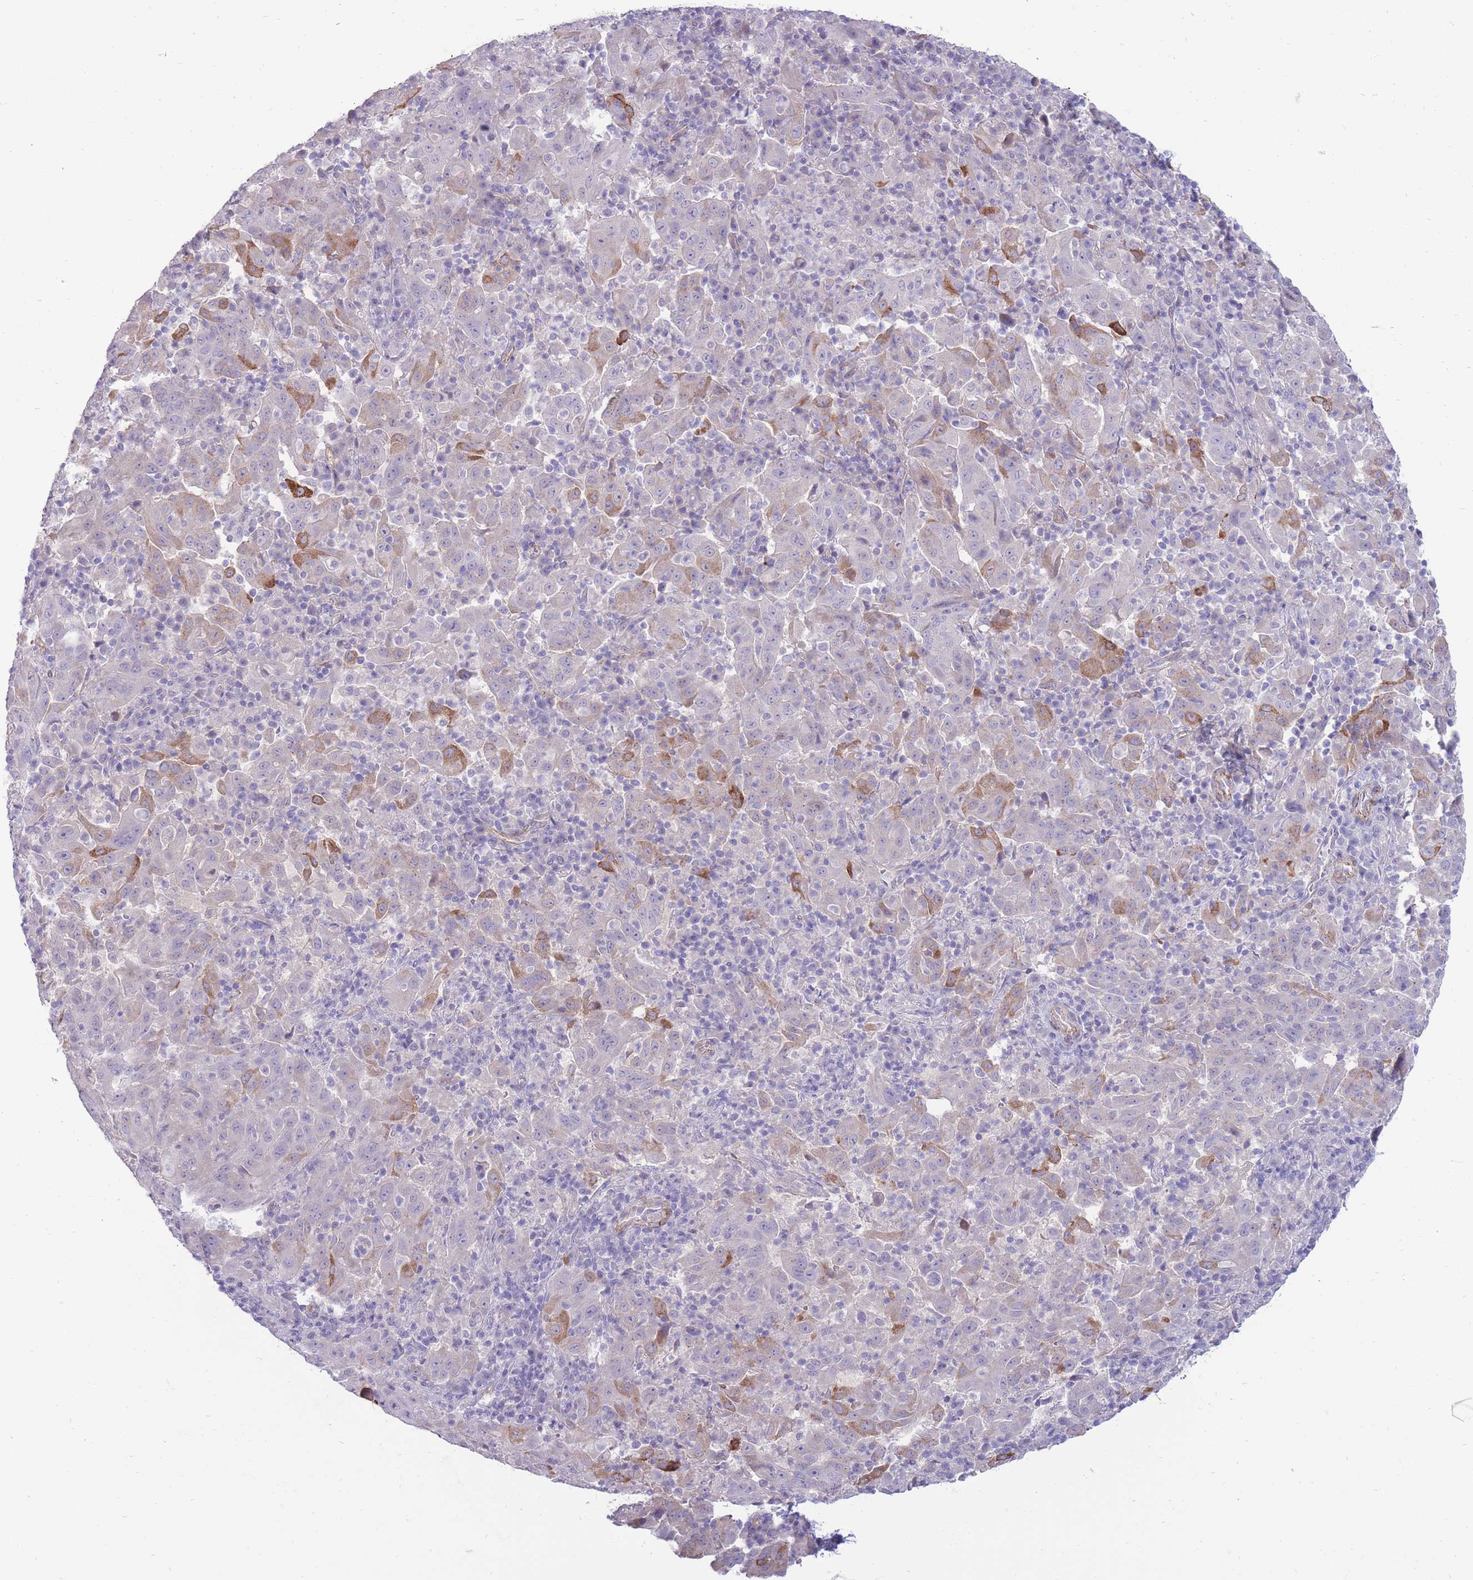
{"staining": {"intensity": "moderate", "quantity": "<25%", "location": "cytoplasmic/membranous"}, "tissue": "pancreatic cancer", "cell_type": "Tumor cells", "image_type": "cancer", "snomed": [{"axis": "morphology", "description": "Adenocarcinoma, NOS"}, {"axis": "topography", "description": "Pancreas"}], "caption": "Moderate cytoplasmic/membranous staining is appreciated in about <25% of tumor cells in pancreatic cancer (adenocarcinoma). The staining is performed using DAB (3,3'-diaminobenzidine) brown chromogen to label protein expression. The nuclei are counter-stained blue using hematoxylin.", "gene": "RGS11", "patient": {"sex": "male", "age": 63}}